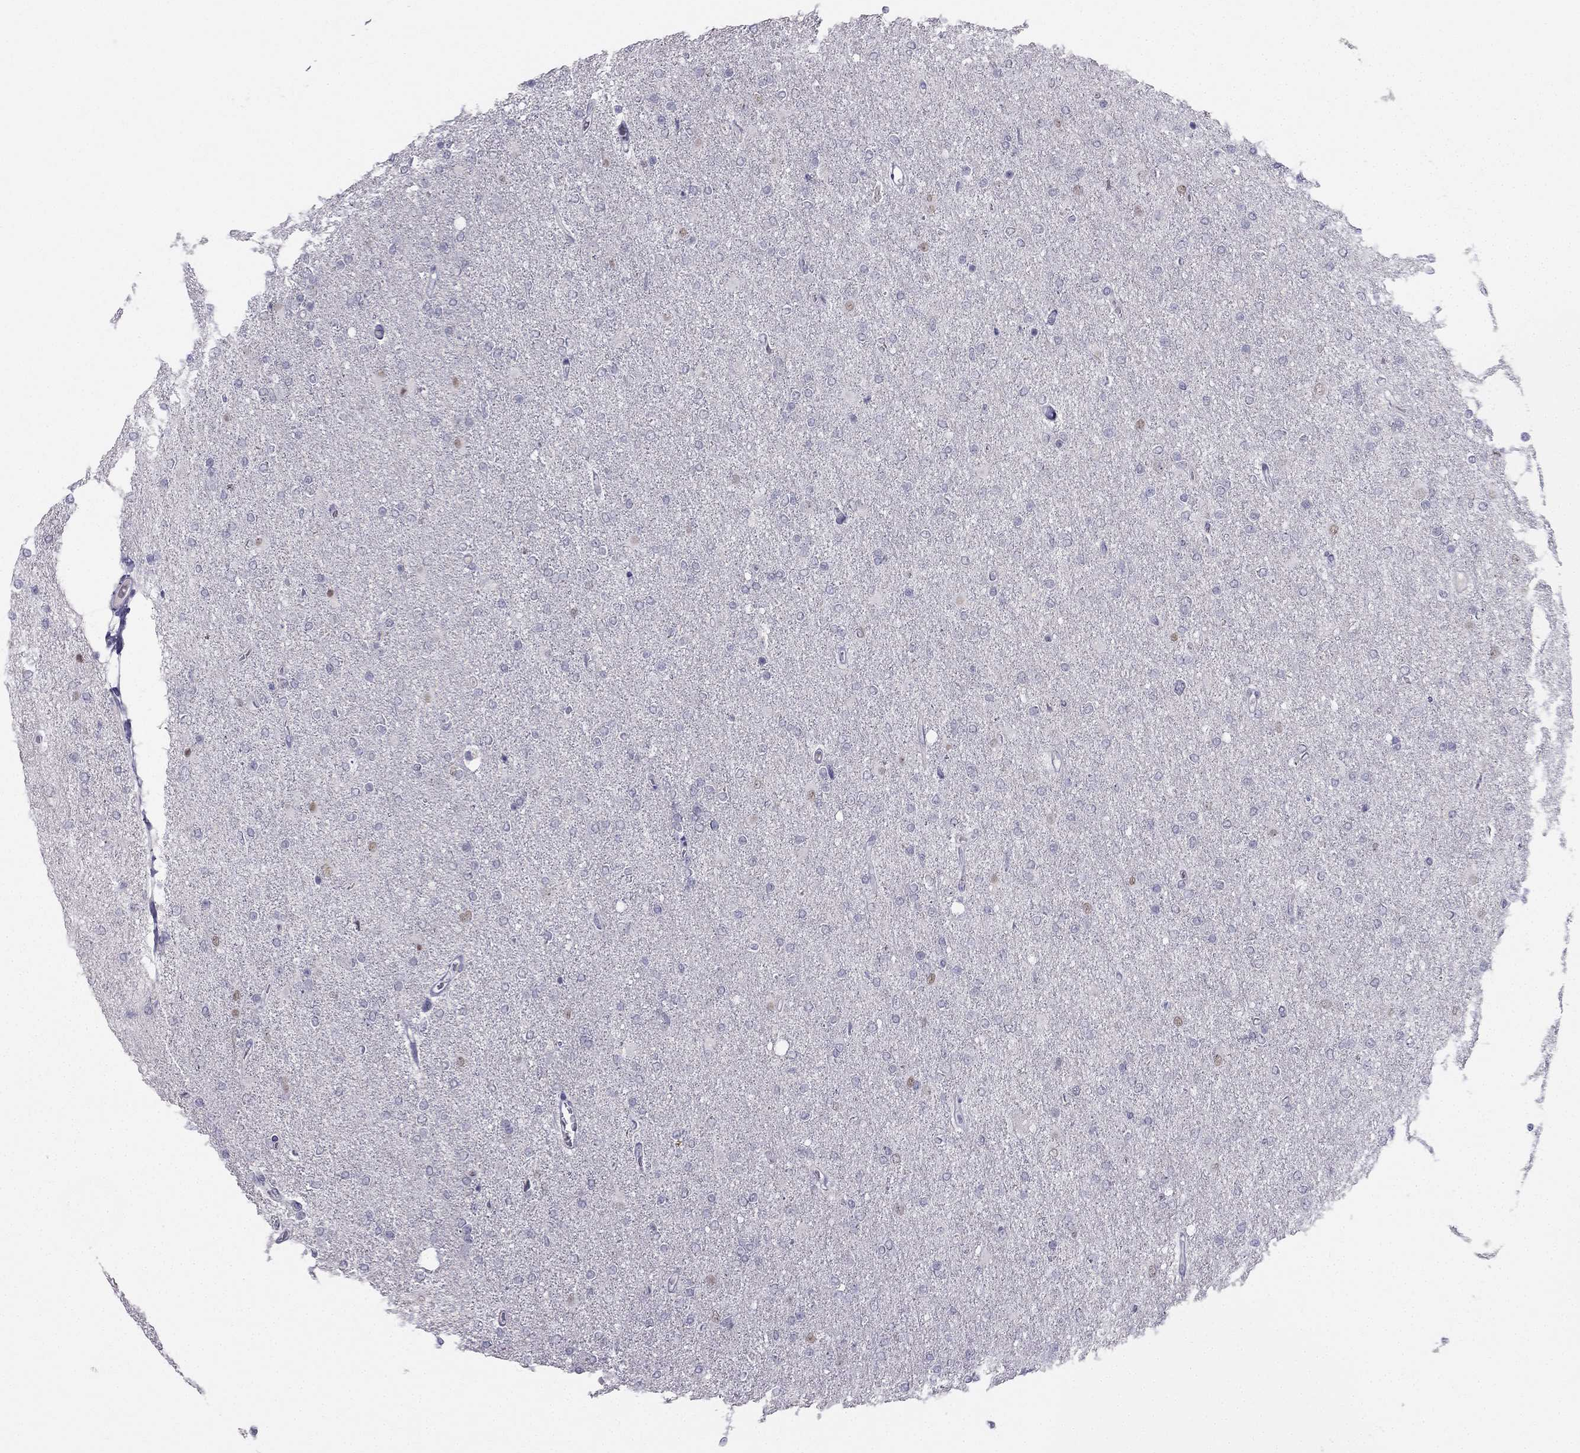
{"staining": {"intensity": "negative", "quantity": "none", "location": "none"}, "tissue": "glioma", "cell_type": "Tumor cells", "image_type": "cancer", "snomed": [{"axis": "morphology", "description": "Glioma, malignant, High grade"}, {"axis": "topography", "description": "Cerebral cortex"}], "caption": "High power microscopy photomicrograph of an IHC histopathology image of glioma, revealing no significant staining in tumor cells.", "gene": "TRPS1", "patient": {"sex": "male", "age": 70}}